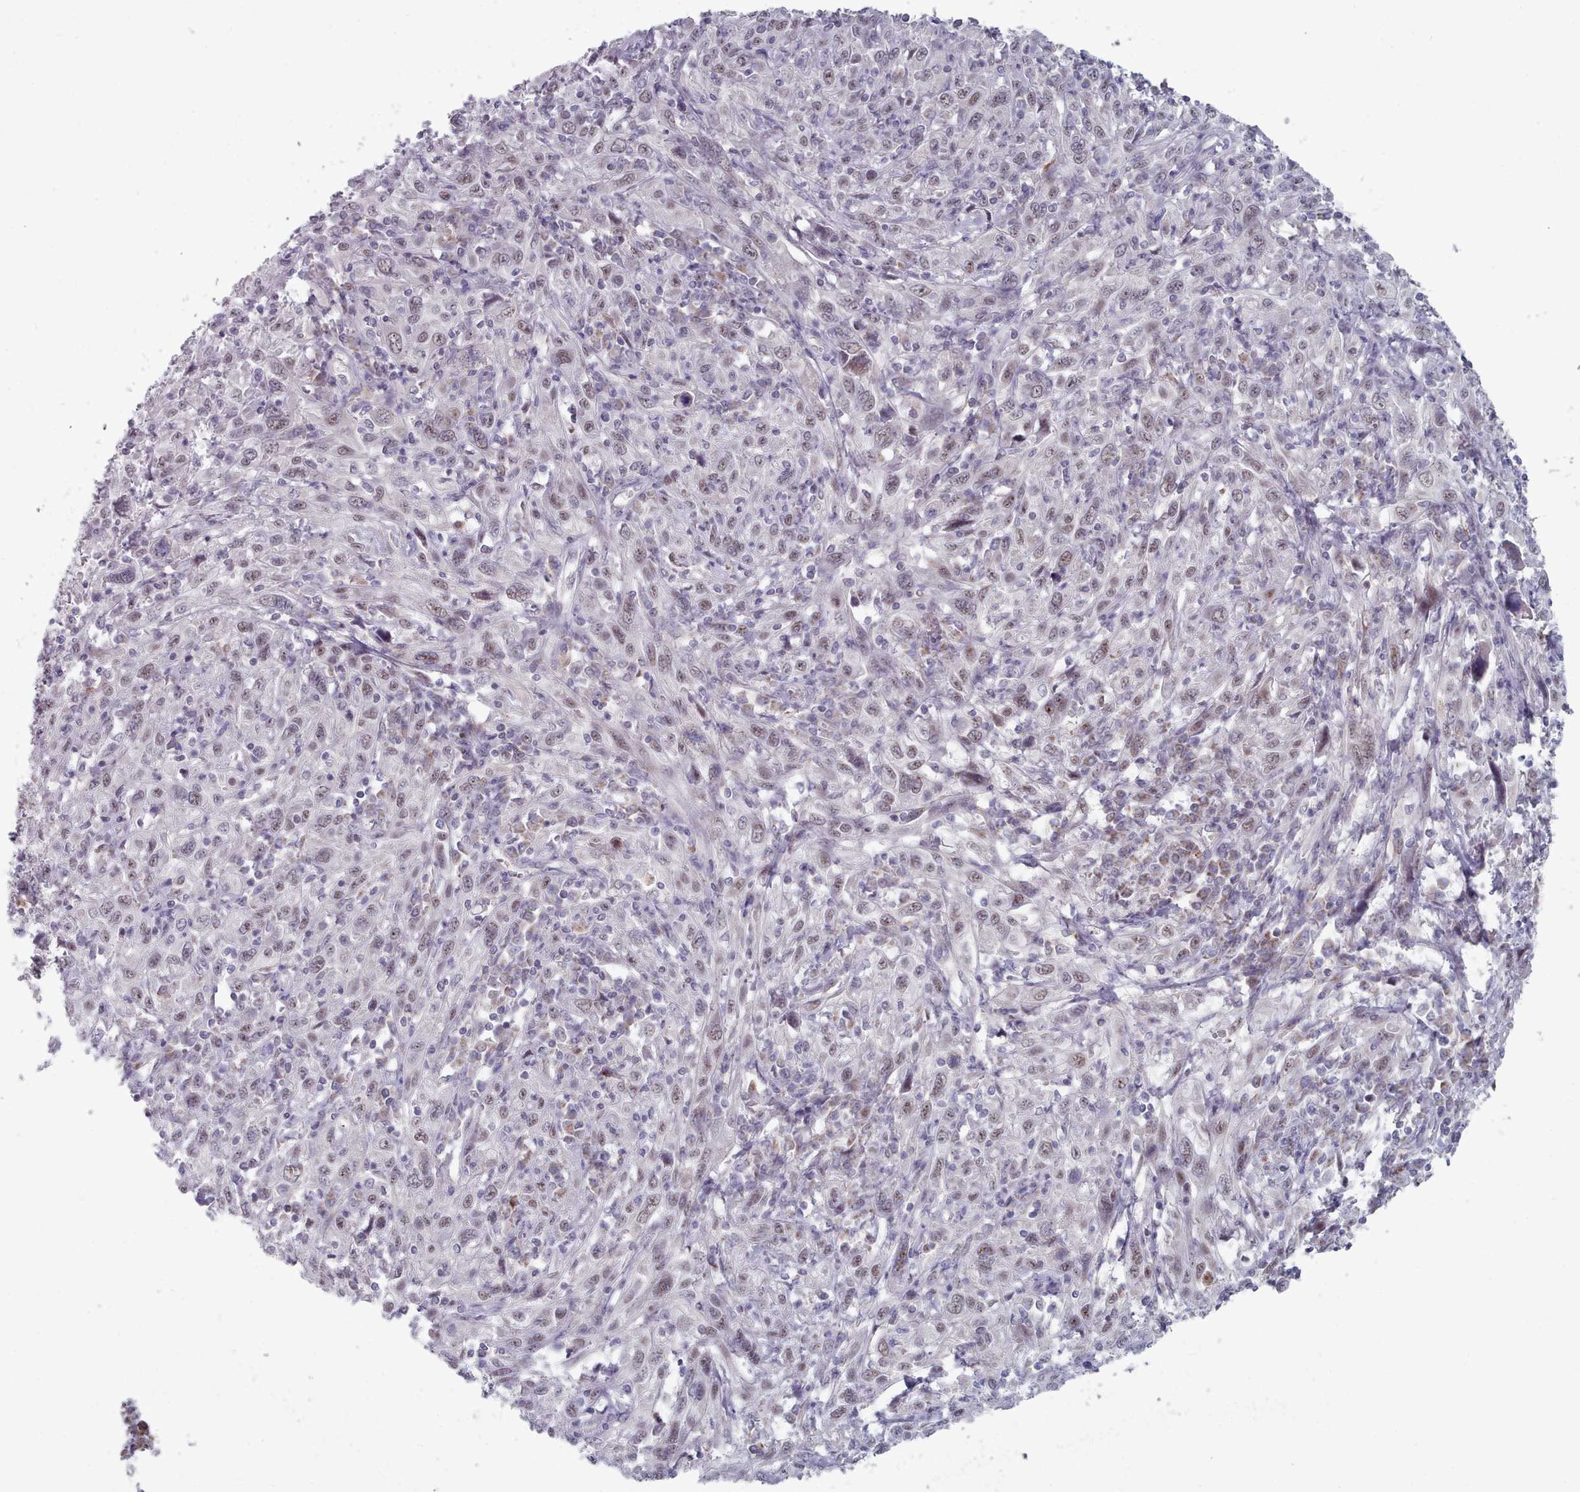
{"staining": {"intensity": "weak", "quantity": "25%-75%", "location": "nuclear"}, "tissue": "cervical cancer", "cell_type": "Tumor cells", "image_type": "cancer", "snomed": [{"axis": "morphology", "description": "Squamous cell carcinoma, NOS"}, {"axis": "topography", "description": "Cervix"}], "caption": "Weak nuclear protein expression is present in about 25%-75% of tumor cells in cervical squamous cell carcinoma.", "gene": "TRARG1", "patient": {"sex": "female", "age": 46}}